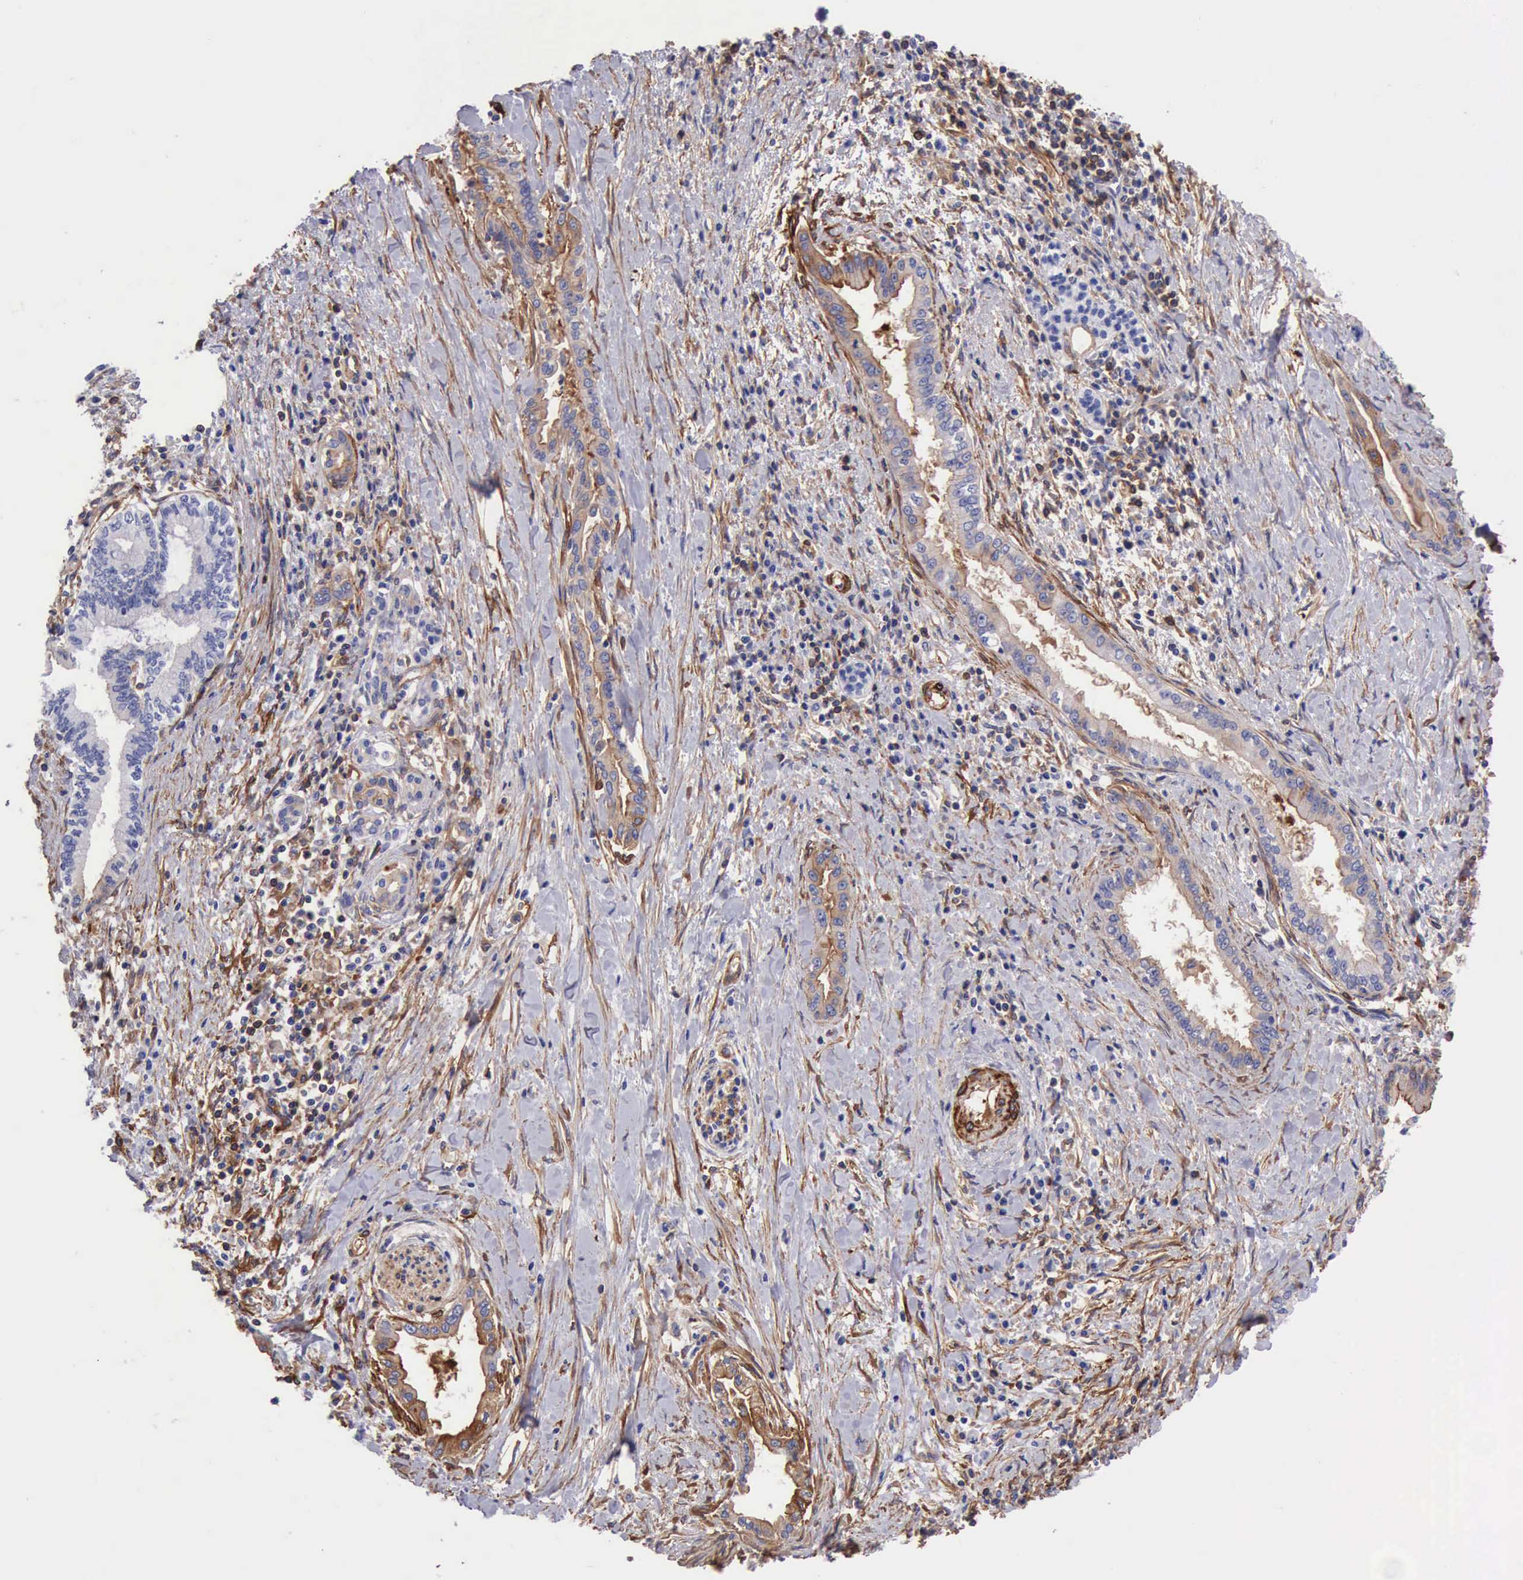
{"staining": {"intensity": "weak", "quantity": "25%-75%", "location": "cytoplasmic/membranous"}, "tissue": "pancreatic cancer", "cell_type": "Tumor cells", "image_type": "cancer", "snomed": [{"axis": "morphology", "description": "Adenocarcinoma, NOS"}, {"axis": "topography", "description": "Pancreas"}], "caption": "The micrograph reveals staining of pancreatic cancer, revealing weak cytoplasmic/membranous protein staining (brown color) within tumor cells.", "gene": "FLNA", "patient": {"sex": "female", "age": 64}}